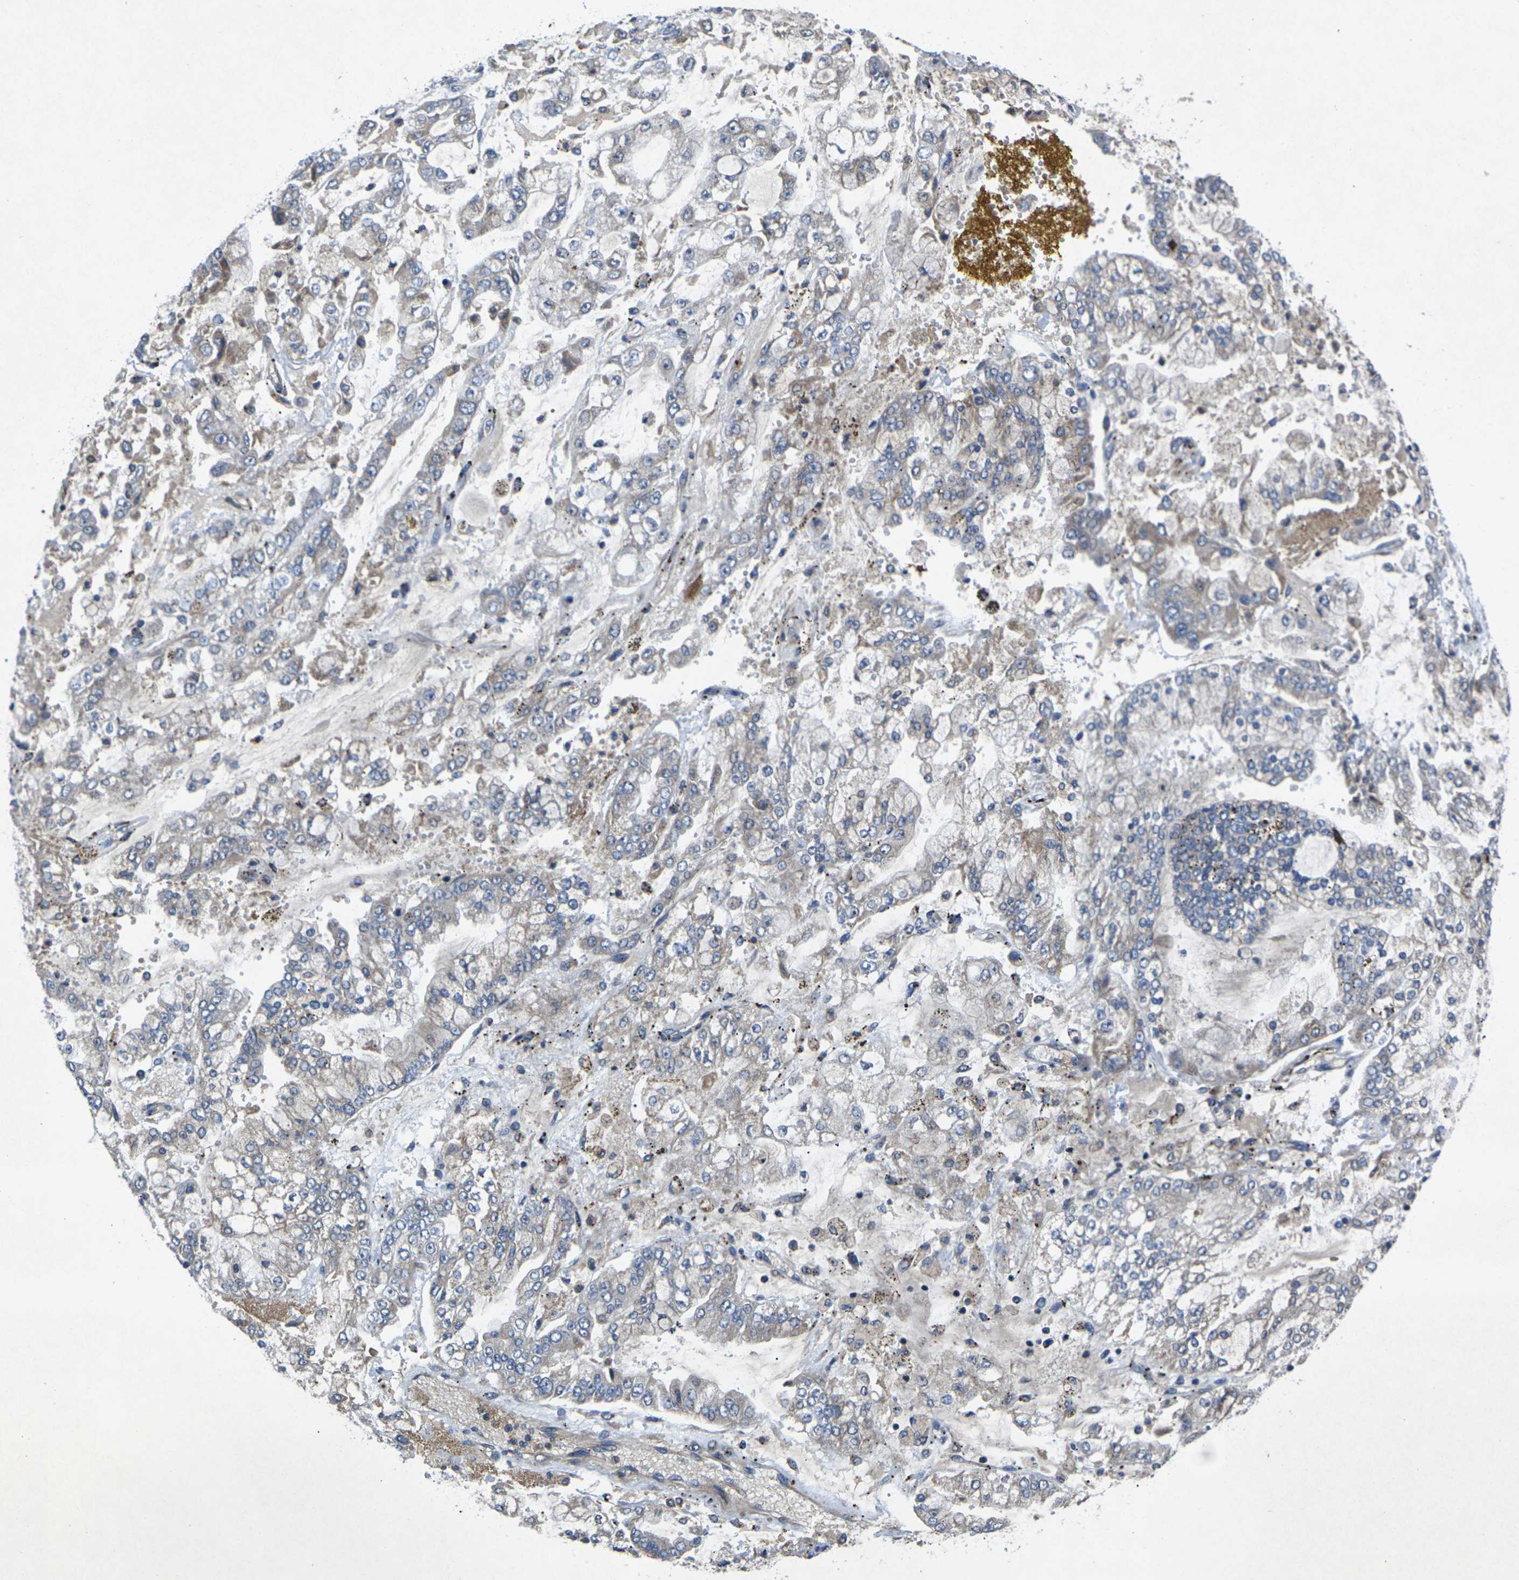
{"staining": {"intensity": "negative", "quantity": "none", "location": "none"}, "tissue": "stomach cancer", "cell_type": "Tumor cells", "image_type": "cancer", "snomed": [{"axis": "morphology", "description": "Adenocarcinoma, NOS"}, {"axis": "topography", "description": "Stomach"}], "caption": "A photomicrograph of stomach adenocarcinoma stained for a protein shows no brown staining in tumor cells. (DAB (3,3'-diaminobenzidine) immunohistochemistry (IHC), high magnification).", "gene": "KIF1B", "patient": {"sex": "male", "age": 76}}